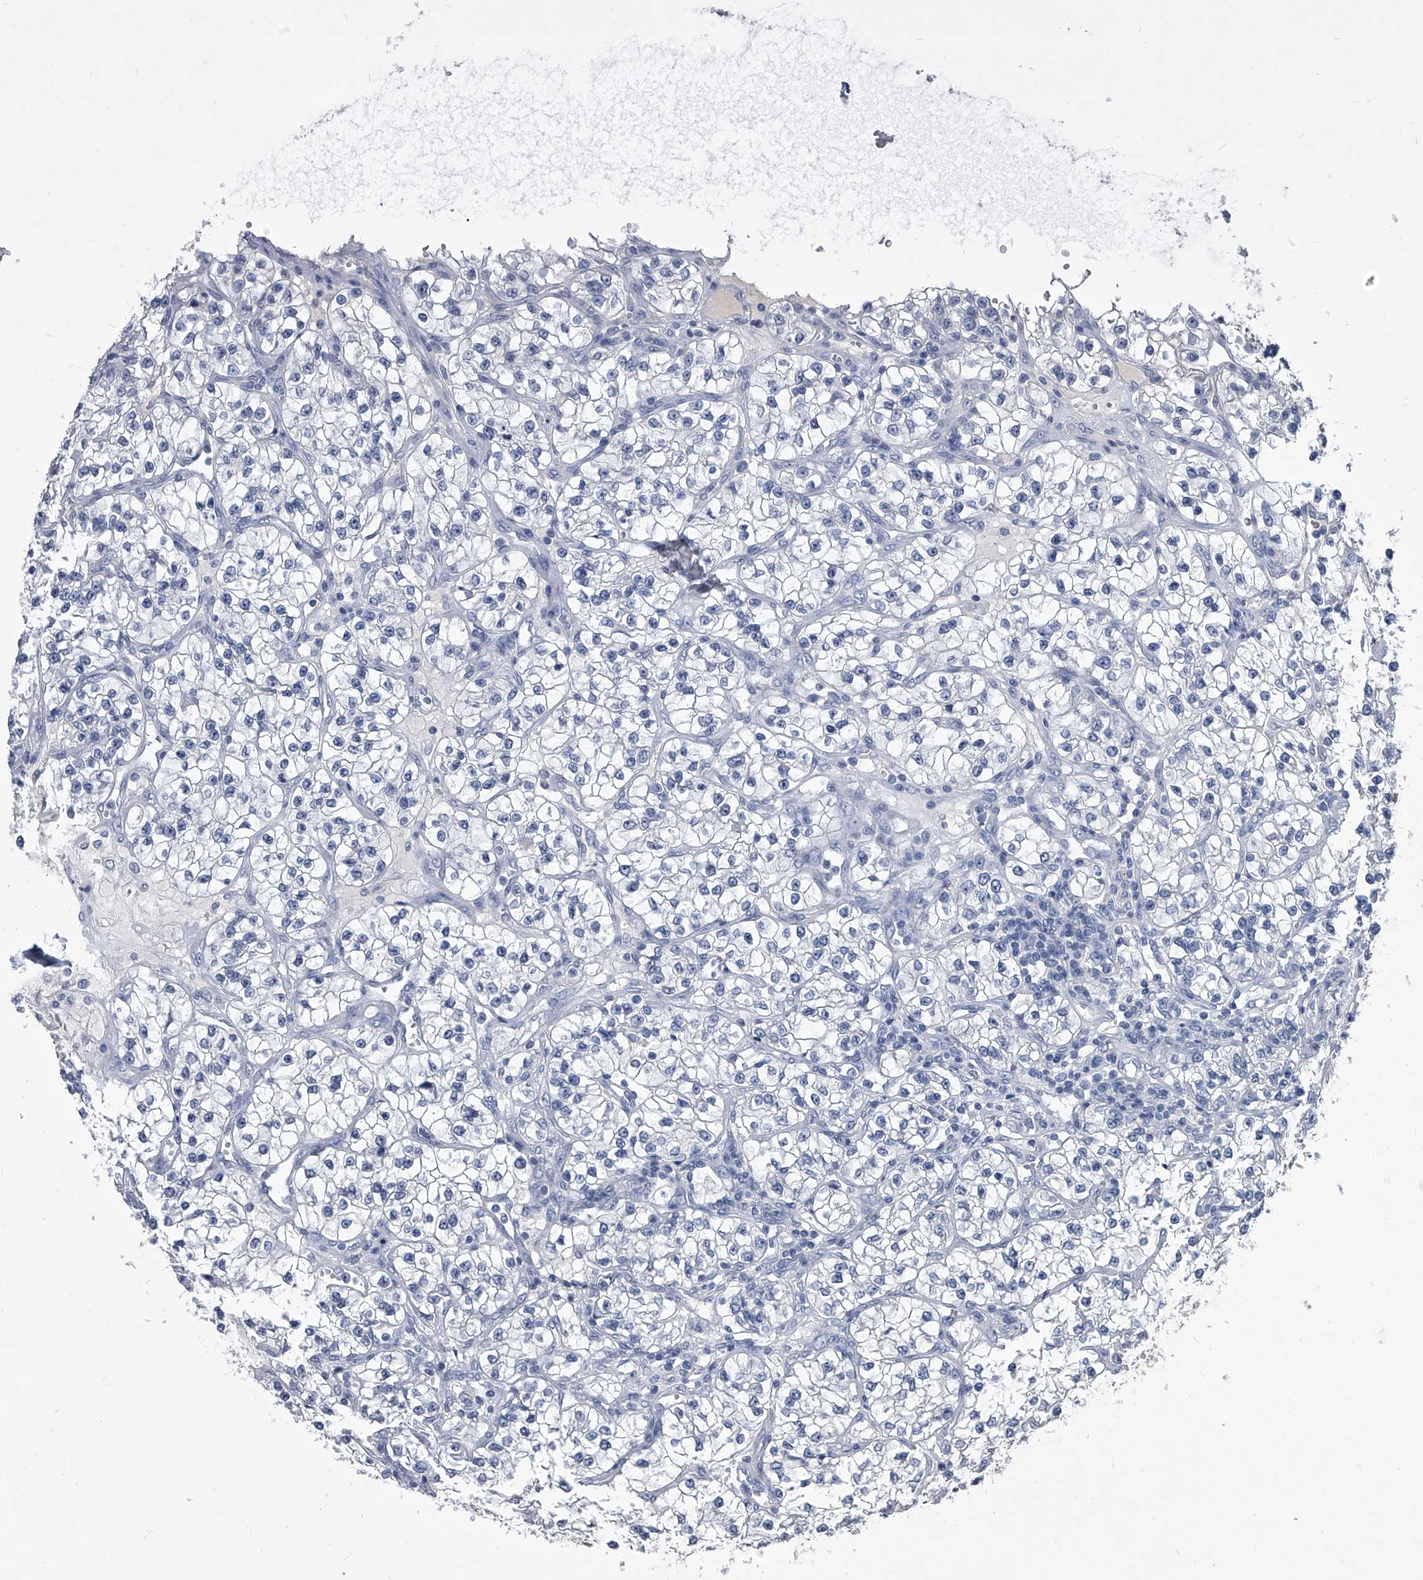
{"staining": {"intensity": "negative", "quantity": "none", "location": "none"}, "tissue": "renal cancer", "cell_type": "Tumor cells", "image_type": "cancer", "snomed": [{"axis": "morphology", "description": "Adenocarcinoma, NOS"}, {"axis": "topography", "description": "Kidney"}], "caption": "High magnification brightfield microscopy of renal cancer stained with DAB (3,3'-diaminobenzidine) (brown) and counterstained with hematoxylin (blue): tumor cells show no significant expression.", "gene": "BCAS1", "patient": {"sex": "female", "age": 57}}